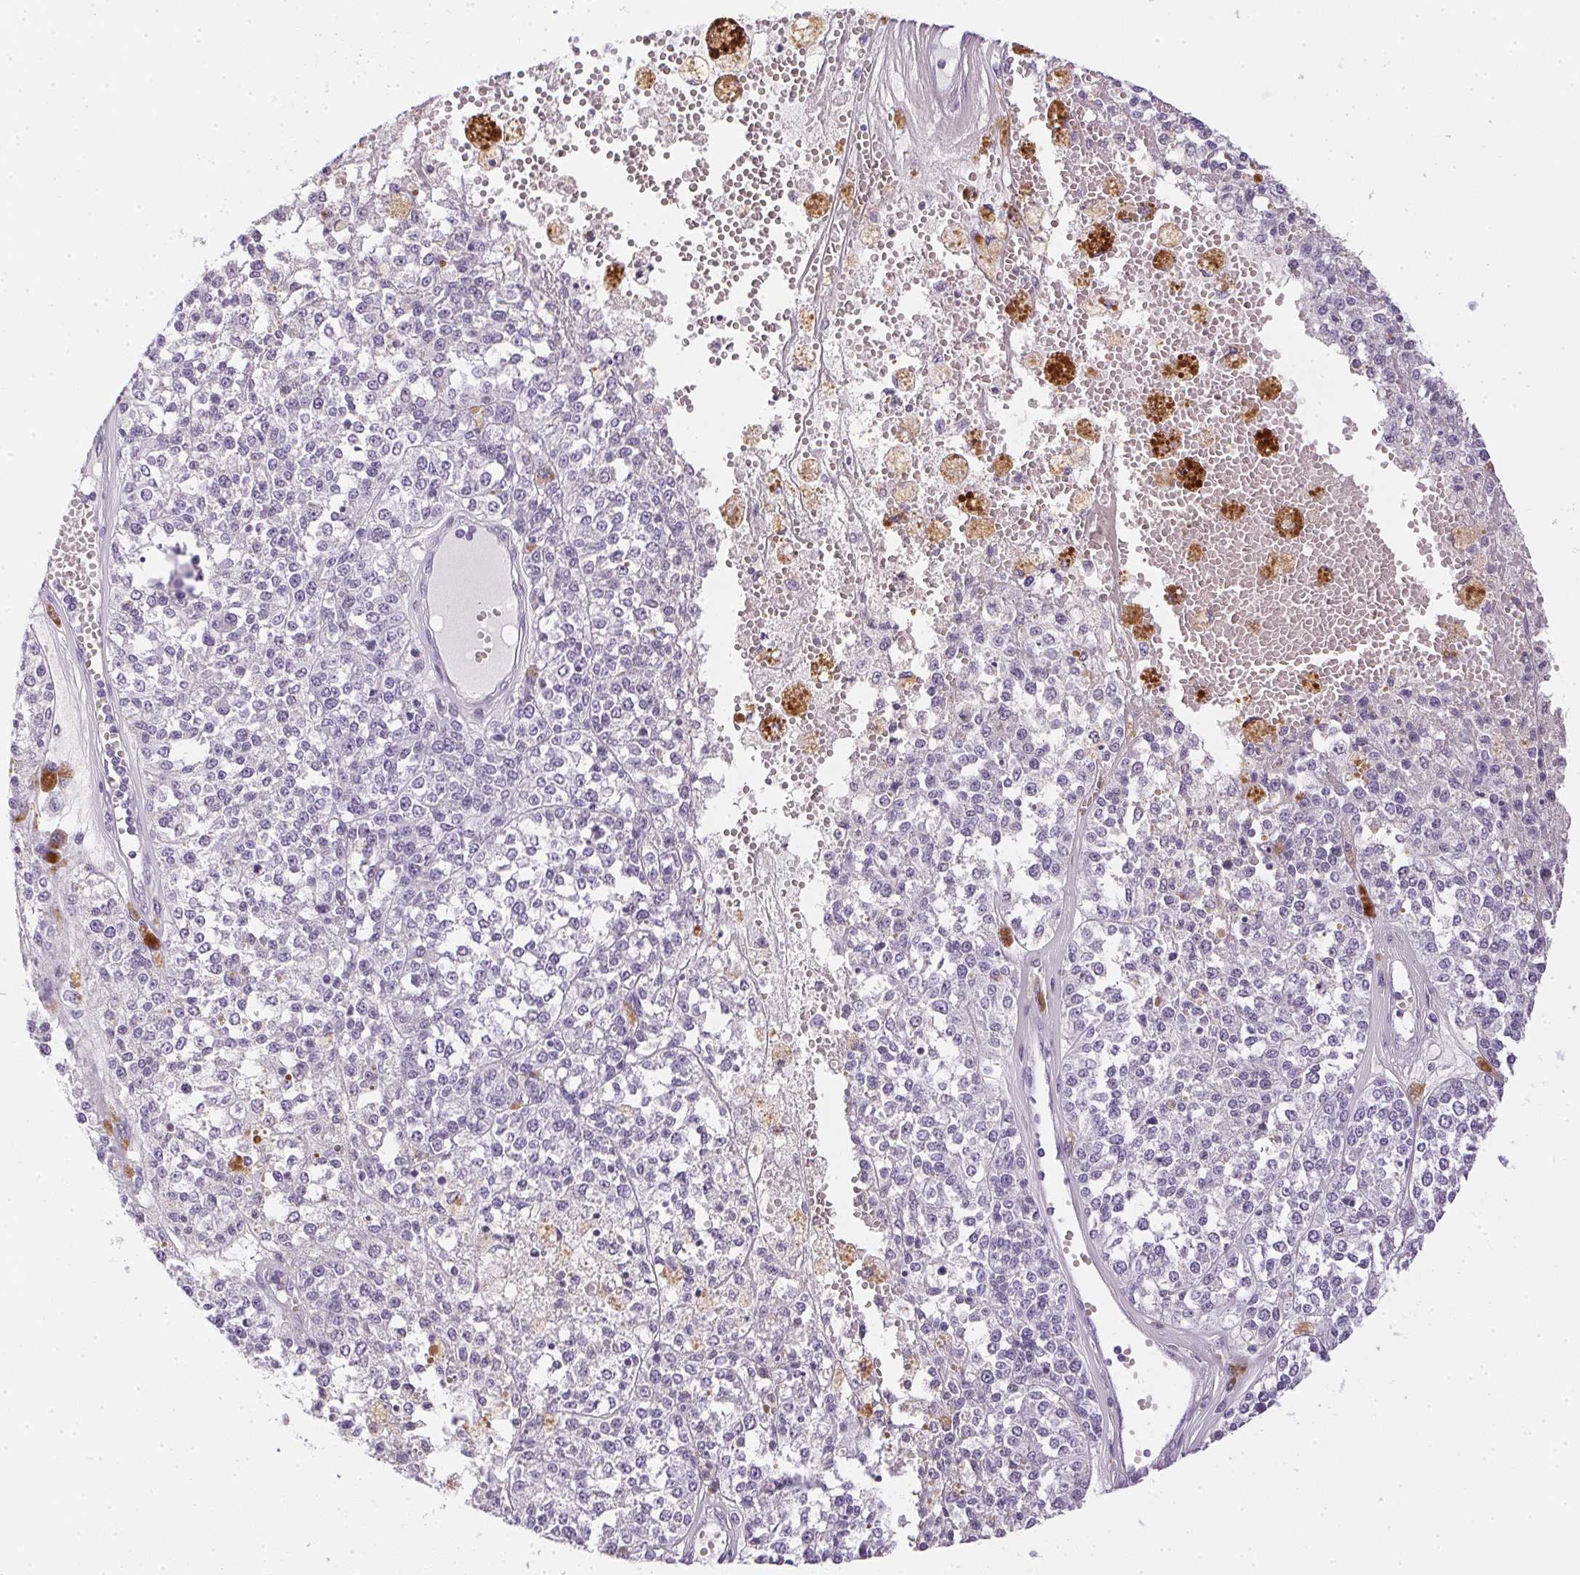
{"staining": {"intensity": "negative", "quantity": "none", "location": "none"}, "tissue": "melanoma", "cell_type": "Tumor cells", "image_type": "cancer", "snomed": [{"axis": "morphology", "description": "Malignant melanoma, Metastatic site"}, {"axis": "topography", "description": "Lymph node"}], "caption": "Immunohistochemistry micrograph of neoplastic tissue: melanoma stained with DAB (3,3'-diaminobenzidine) reveals no significant protein positivity in tumor cells.", "gene": "PPY", "patient": {"sex": "female", "age": 64}}